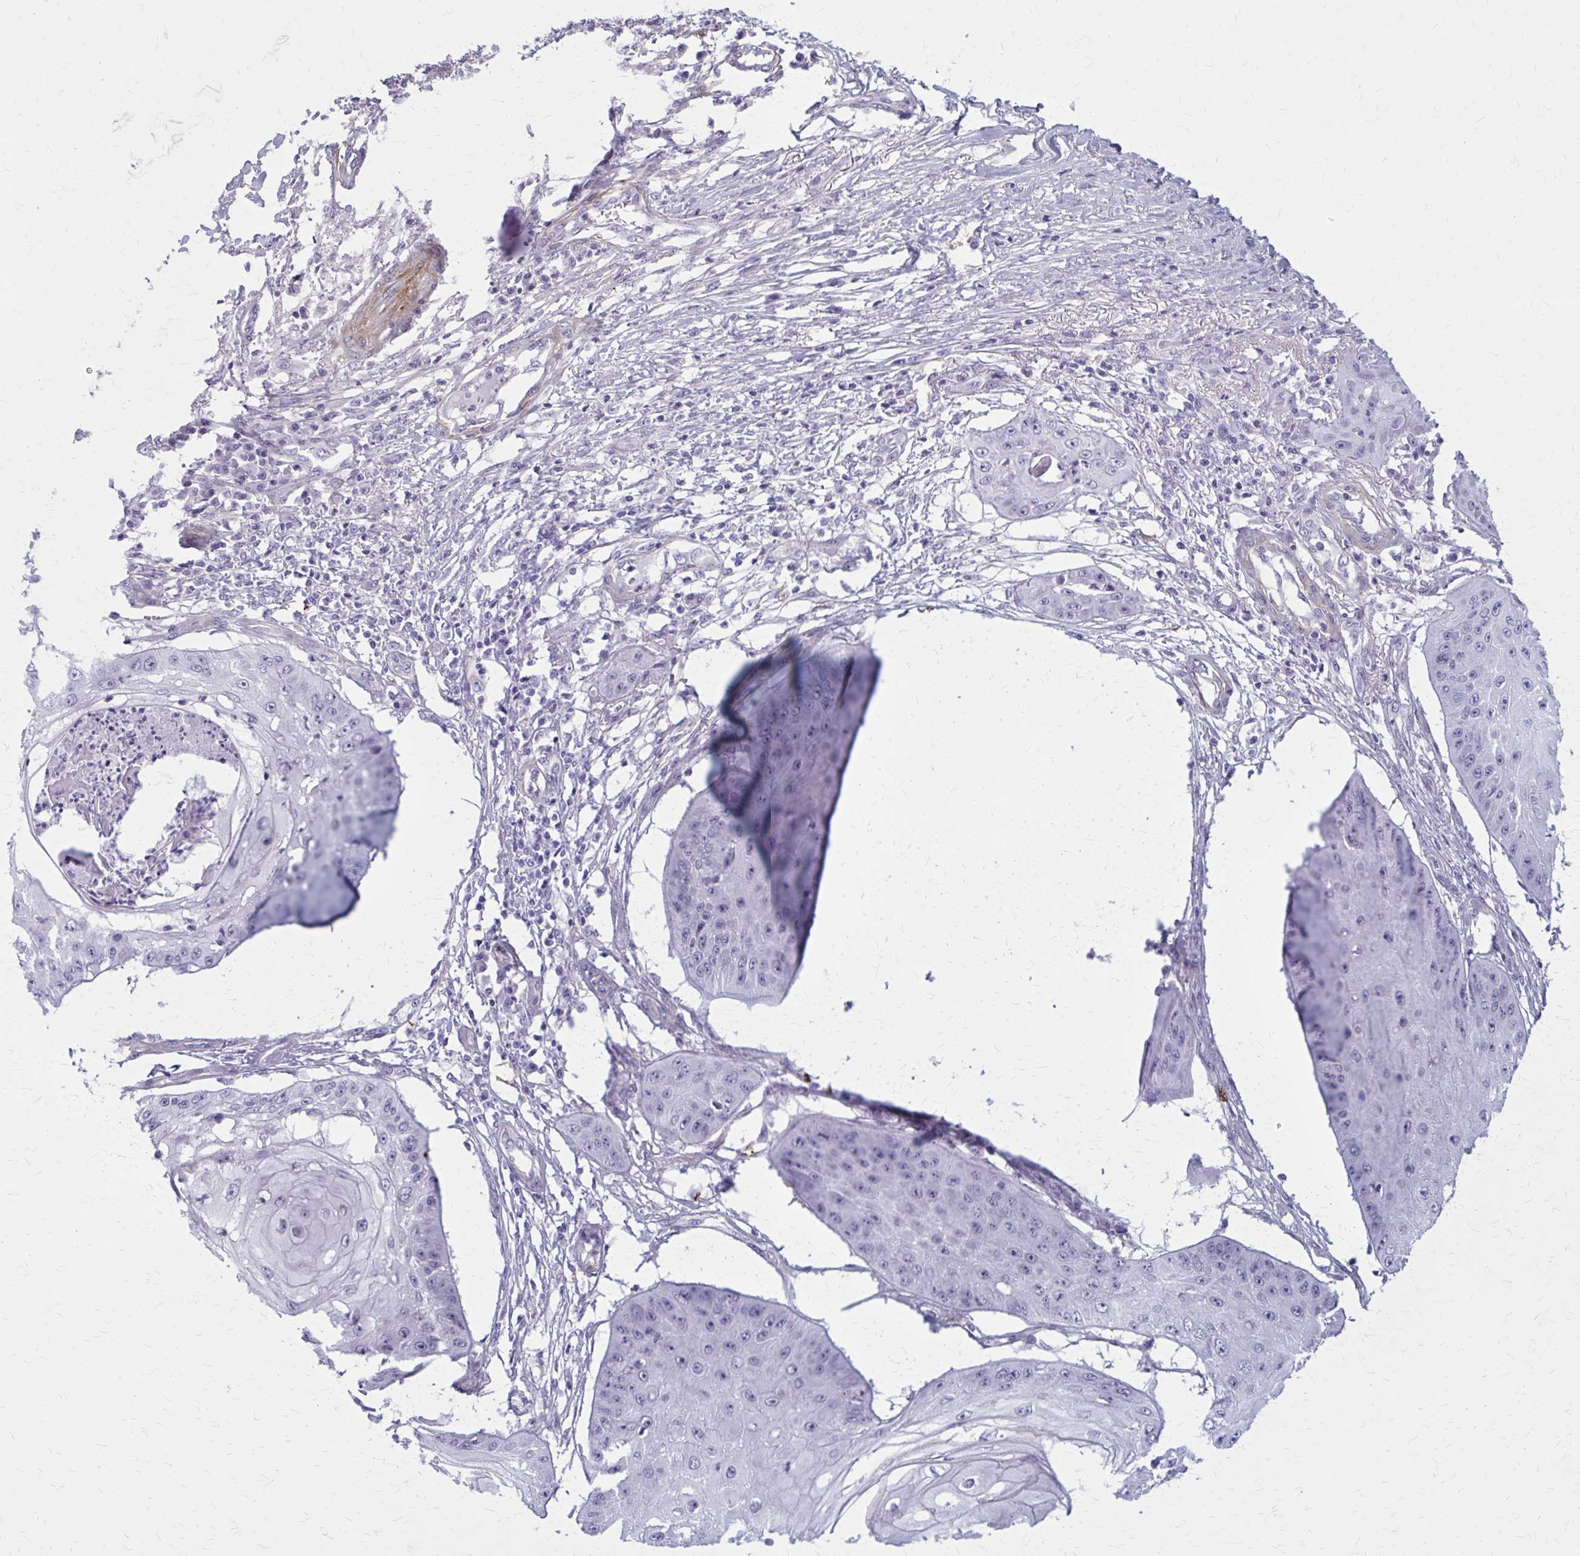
{"staining": {"intensity": "negative", "quantity": "none", "location": "none"}, "tissue": "skin cancer", "cell_type": "Tumor cells", "image_type": "cancer", "snomed": [{"axis": "morphology", "description": "Squamous cell carcinoma, NOS"}, {"axis": "topography", "description": "Skin"}], "caption": "IHC of human squamous cell carcinoma (skin) displays no positivity in tumor cells. (Immunohistochemistry (ihc), brightfield microscopy, high magnification).", "gene": "AKAP12", "patient": {"sex": "male", "age": 70}}